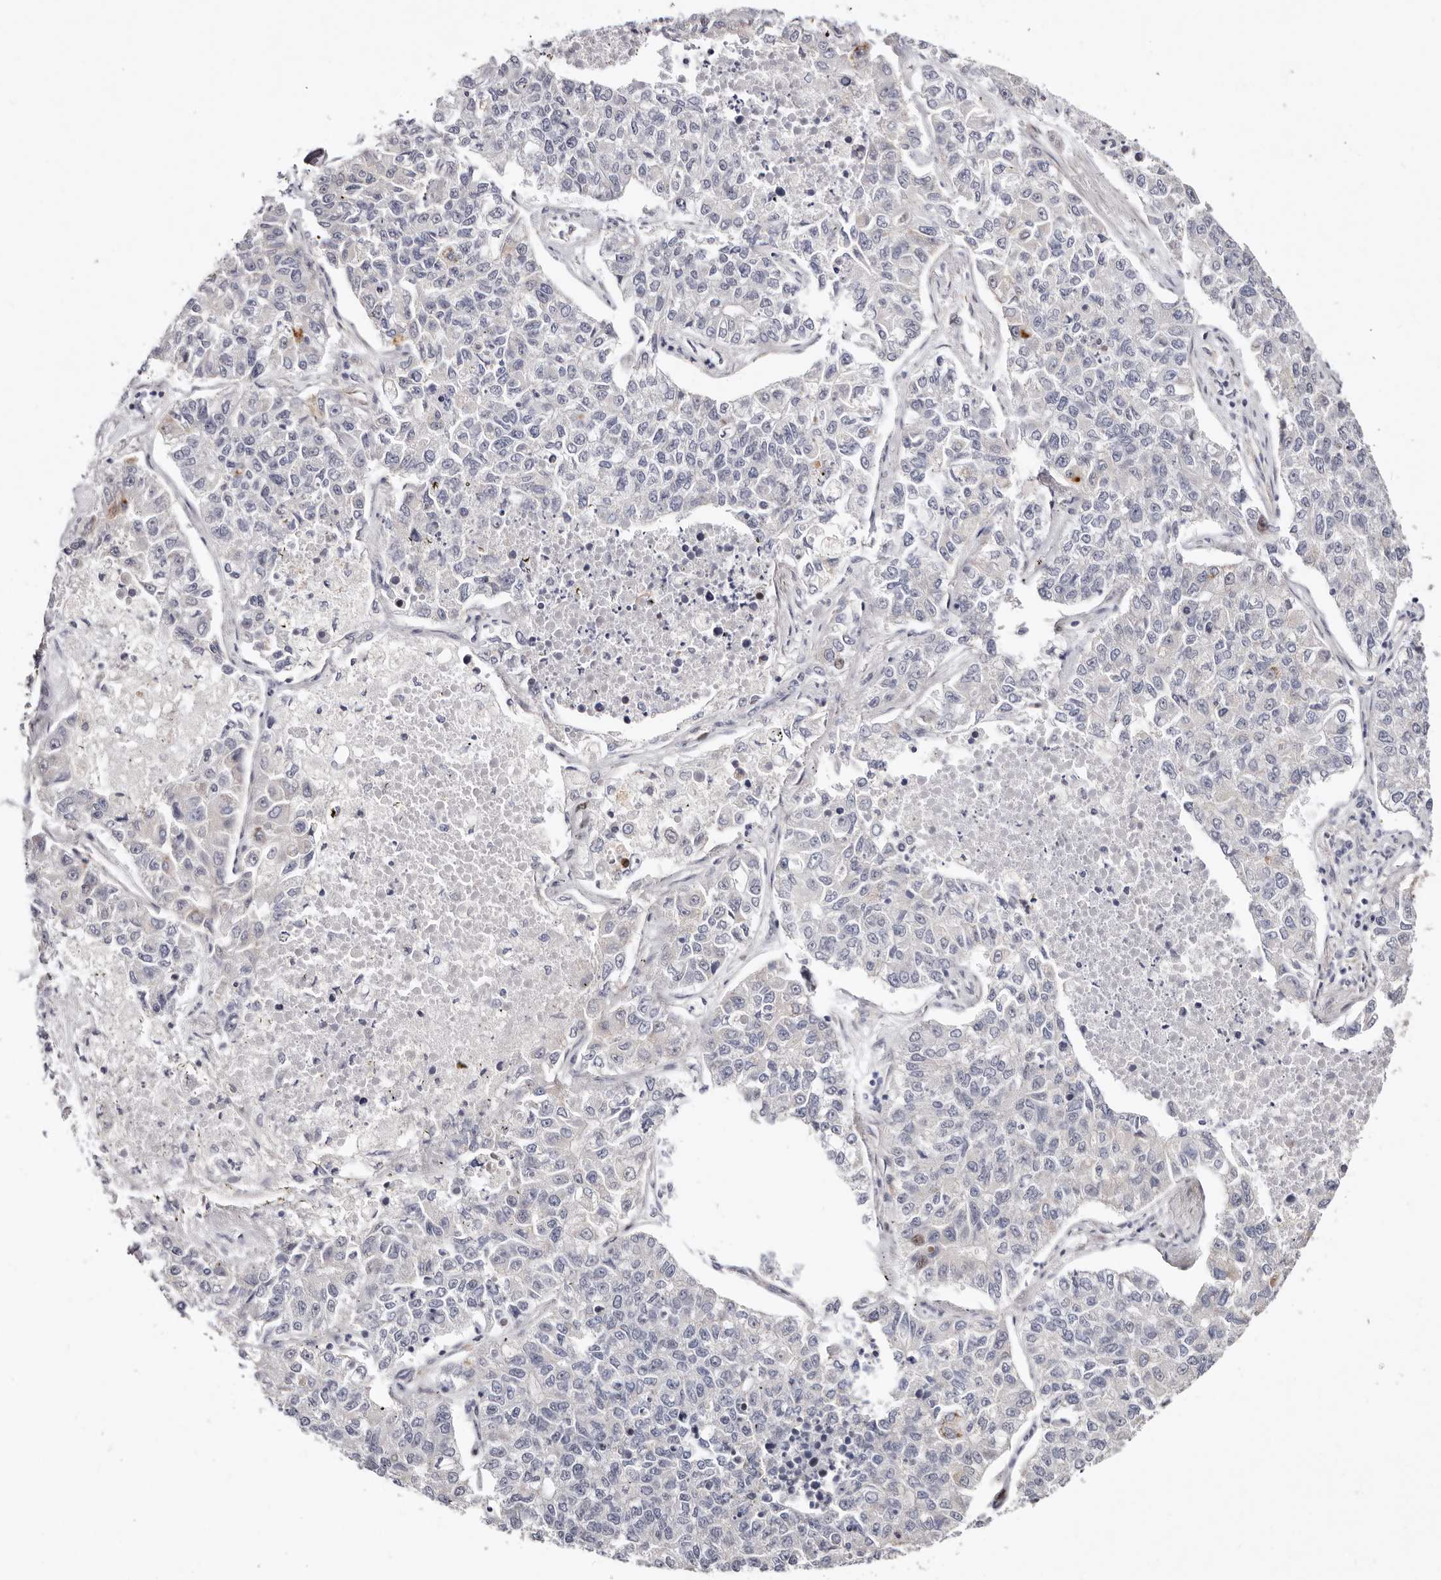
{"staining": {"intensity": "moderate", "quantity": "<25%", "location": "cytoplasmic/membranous,nuclear"}, "tissue": "lung cancer", "cell_type": "Tumor cells", "image_type": "cancer", "snomed": [{"axis": "morphology", "description": "Adenocarcinoma, NOS"}, {"axis": "topography", "description": "Lung"}], "caption": "Brown immunohistochemical staining in adenocarcinoma (lung) displays moderate cytoplasmic/membranous and nuclear positivity in about <25% of tumor cells.", "gene": "EPHX3", "patient": {"sex": "male", "age": 49}}